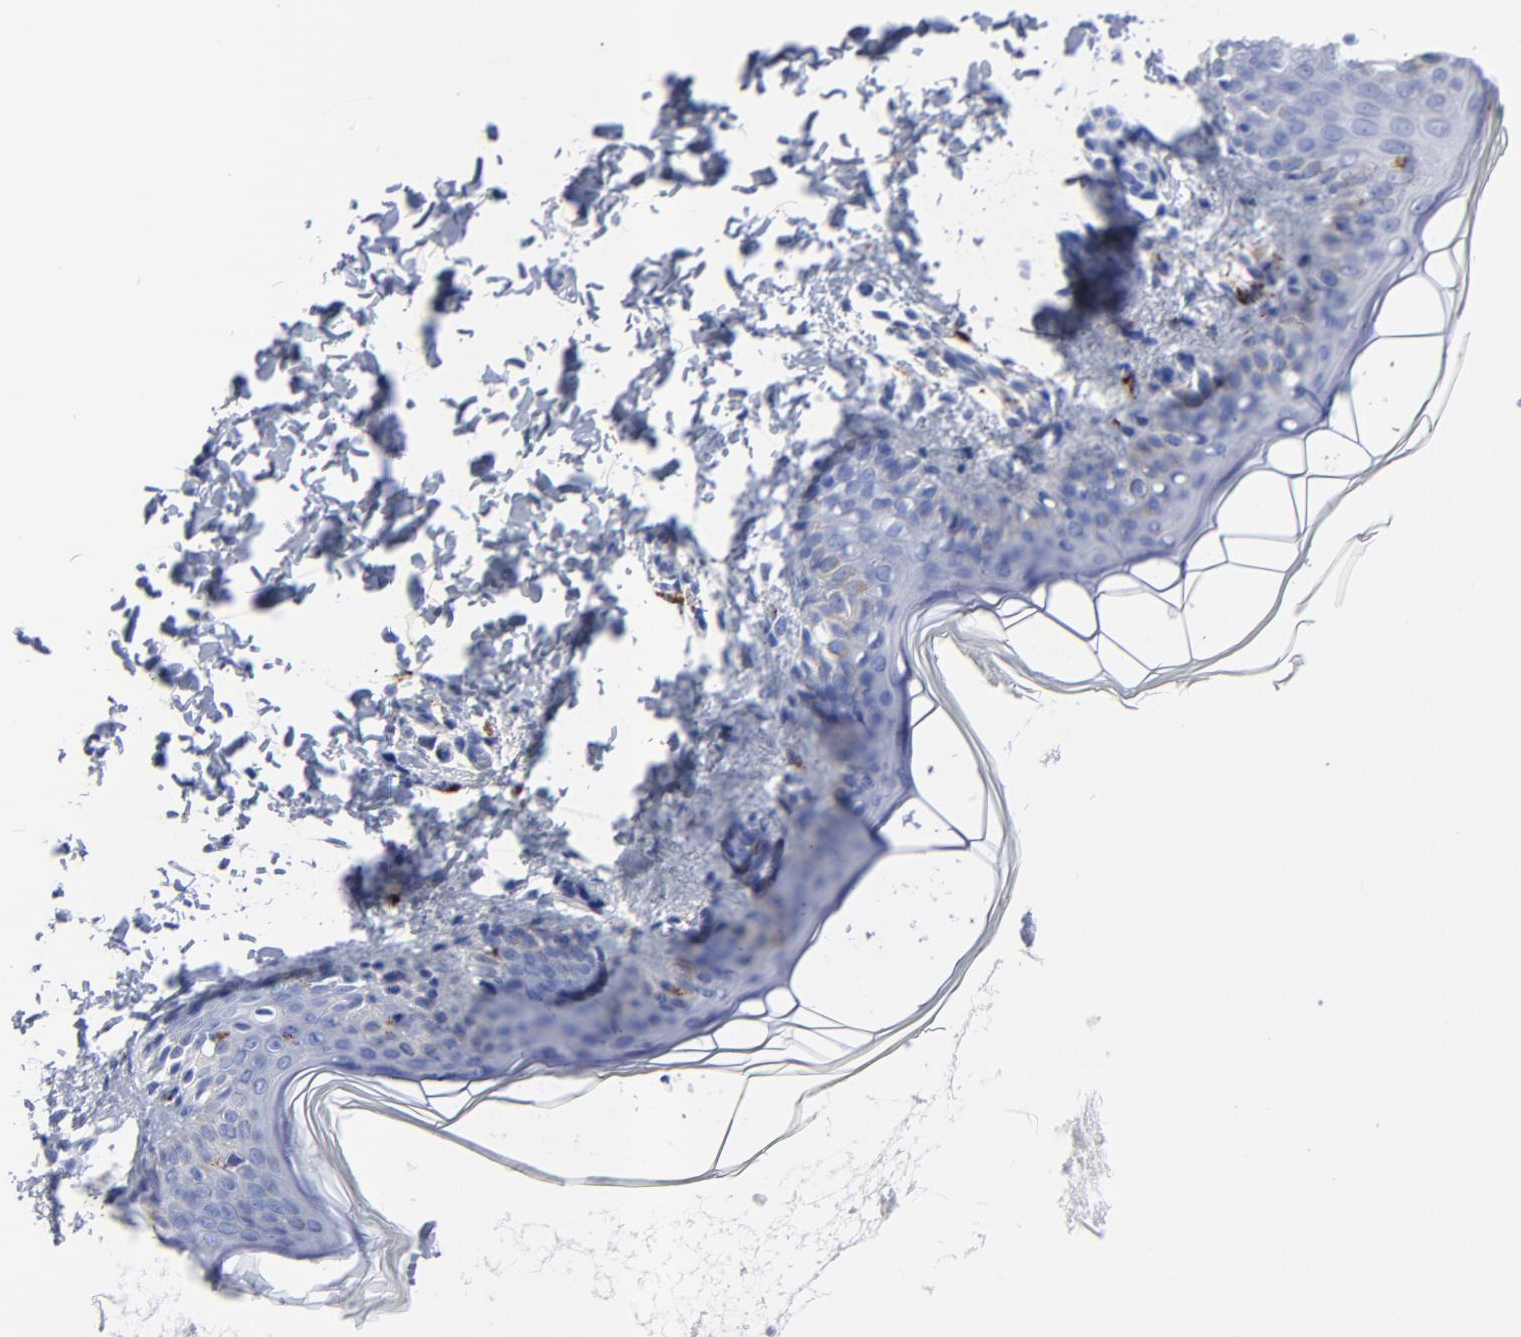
{"staining": {"intensity": "negative", "quantity": "none", "location": "none"}, "tissue": "skin", "cell_type": "Fibroblasts", "image_type": "normal", "snomed": [{"axis": "morphology", "description": "Normal tissue, NOS"}, {"axis": "topography", "description": "Skin"}], "caption": "Immunohistochemical staining of benign human skin demonstrates no significant staining in fibroblasts.", "gene": "CPVL", "patient": {"sex": "female", "age": 4}}